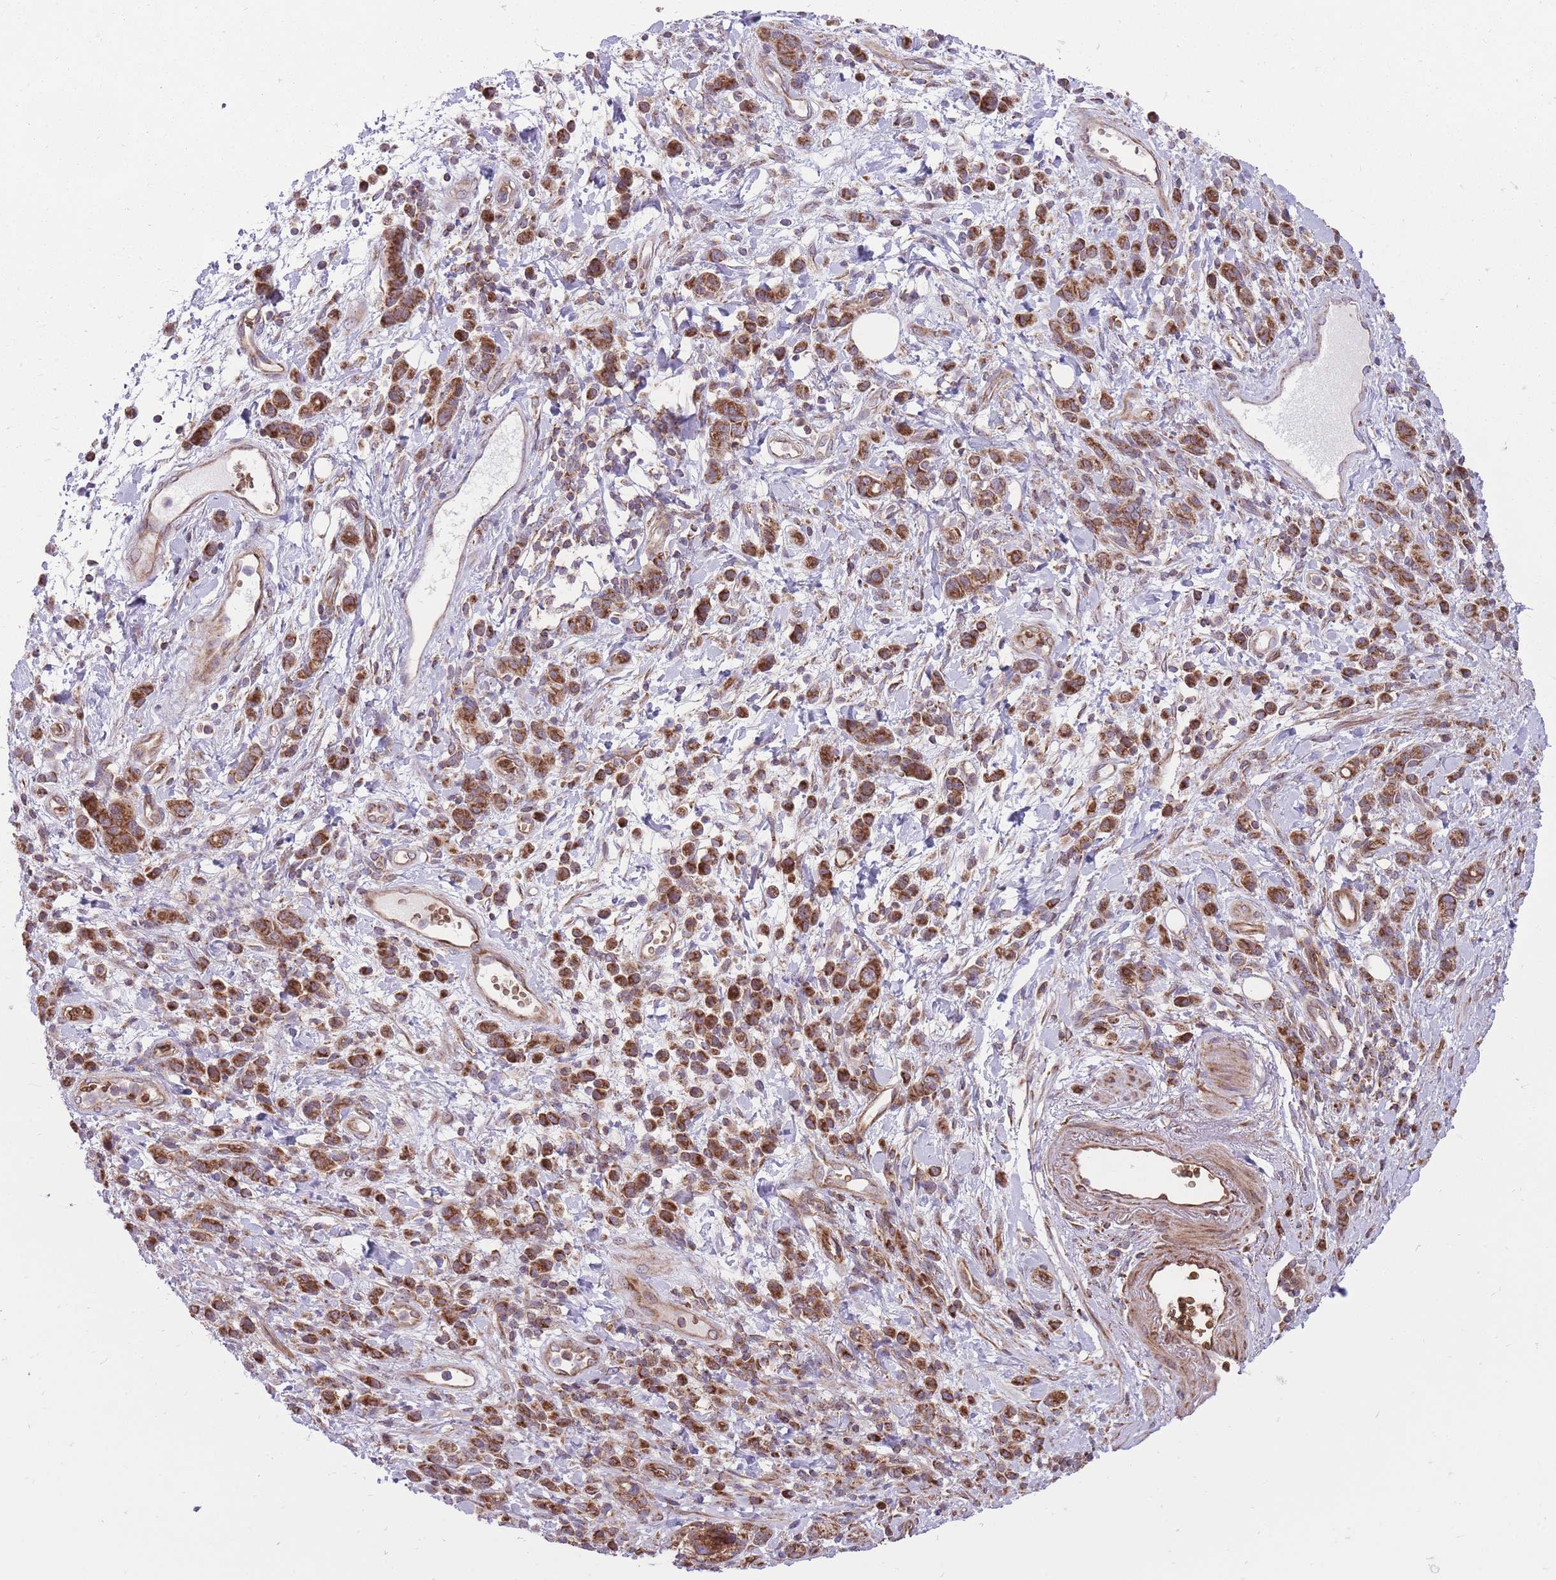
{"staining": {"intensity": "strong", "quantity": ">75%", "location": "cytoplasmic/membranous"}, "tissue": "stomach cancer", "cell_type": "Tumor cells", "image_type": "cancer", "snomed": [{"axis": "morphology", "description": "Adenocarcinoma, NOS"}, {"axis": "topography", "description": "Stomach"}], "caption": "This is a photomicrograph of IHC staining of stomach cancer, which shows strong expression in the cytoplasmic/membranous of tumor cells.", "gene": "ANKRD10", "patient": {"sex": "male", "age": 77}}